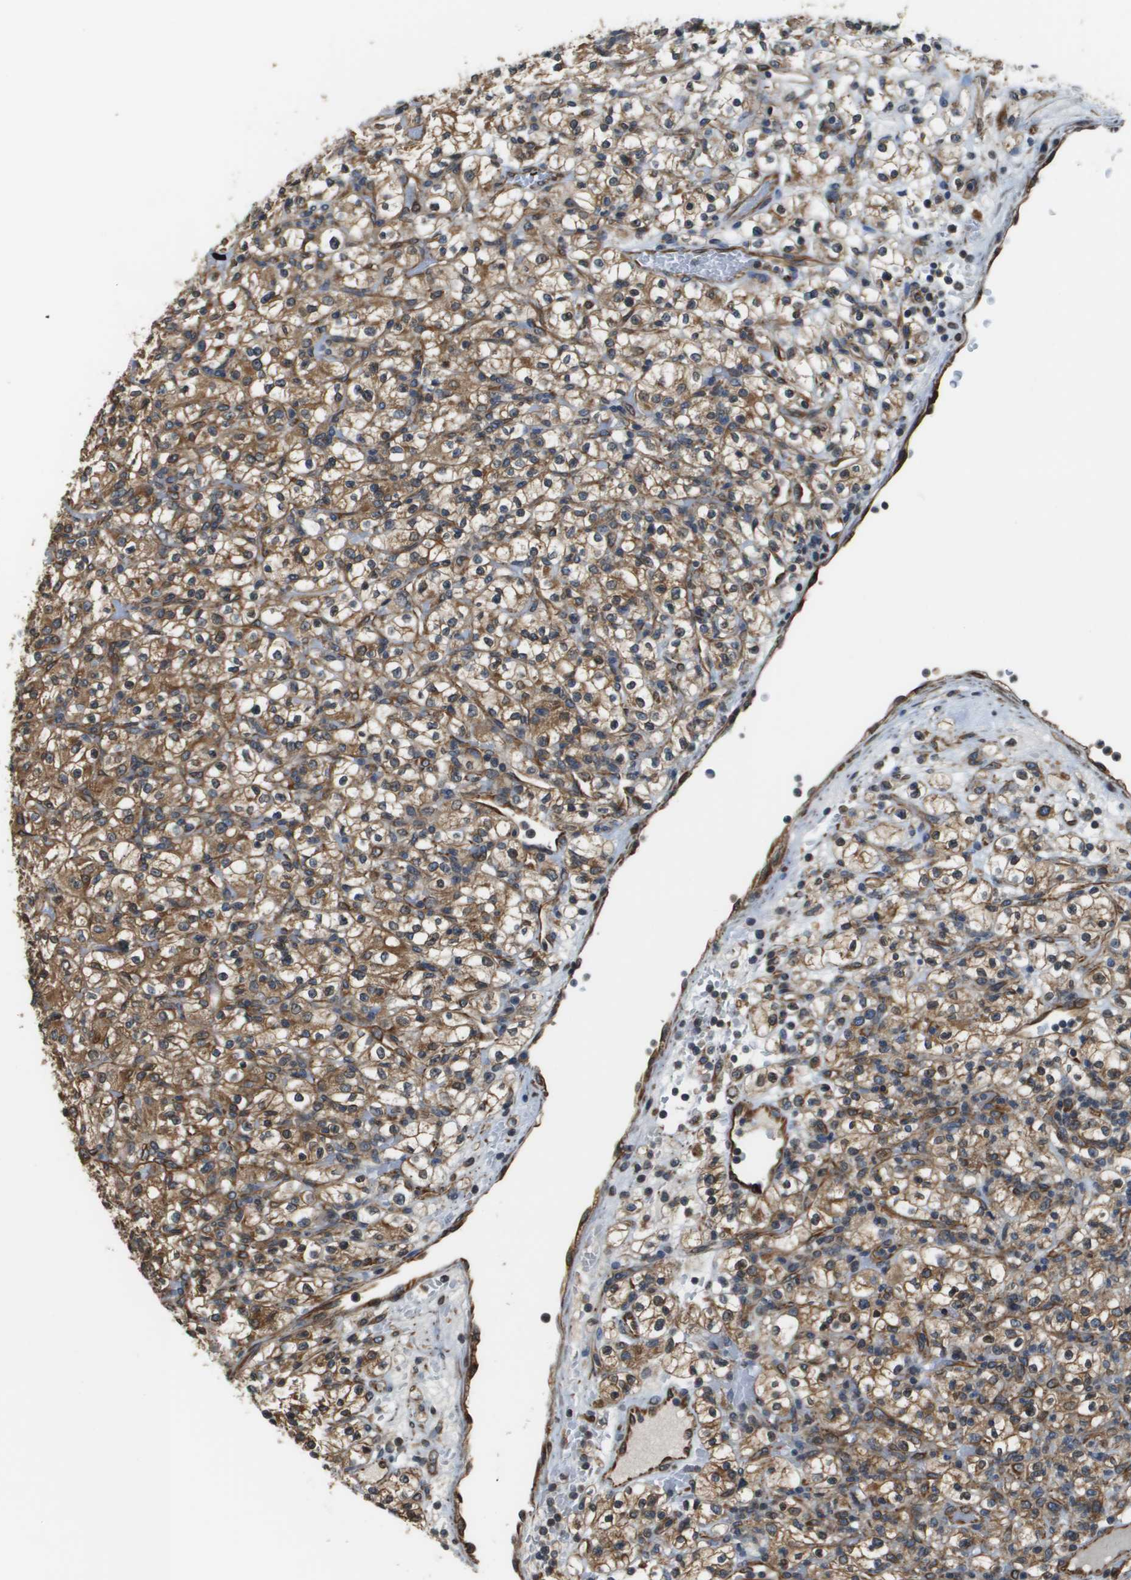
{"staining": {"intensity": "moderate", "quantity": ">75%", "location": "cytoplasmic/membranous"}, "tissue": "renal cancer", "cell_type": "Tumor cells", "image_type": "cancer", "snomed": [{"axis": "morphology", "description": "Normal tissue, NOS"}, {"axis": "morphology", "description": "Adenocarcinoma, NOS"}, {"axis": "topography", "description": "Kidney"}], "caption": "IHC histopathology image of human renal cancer (adenocarcinoma) stained for a protein (brown), which exhibits medium levels of moderate cytoplasmic/membranous expression in about >75% of tumor cells.", "gene": "SEC62", "patient": {"sex": "female", "age": 72}}